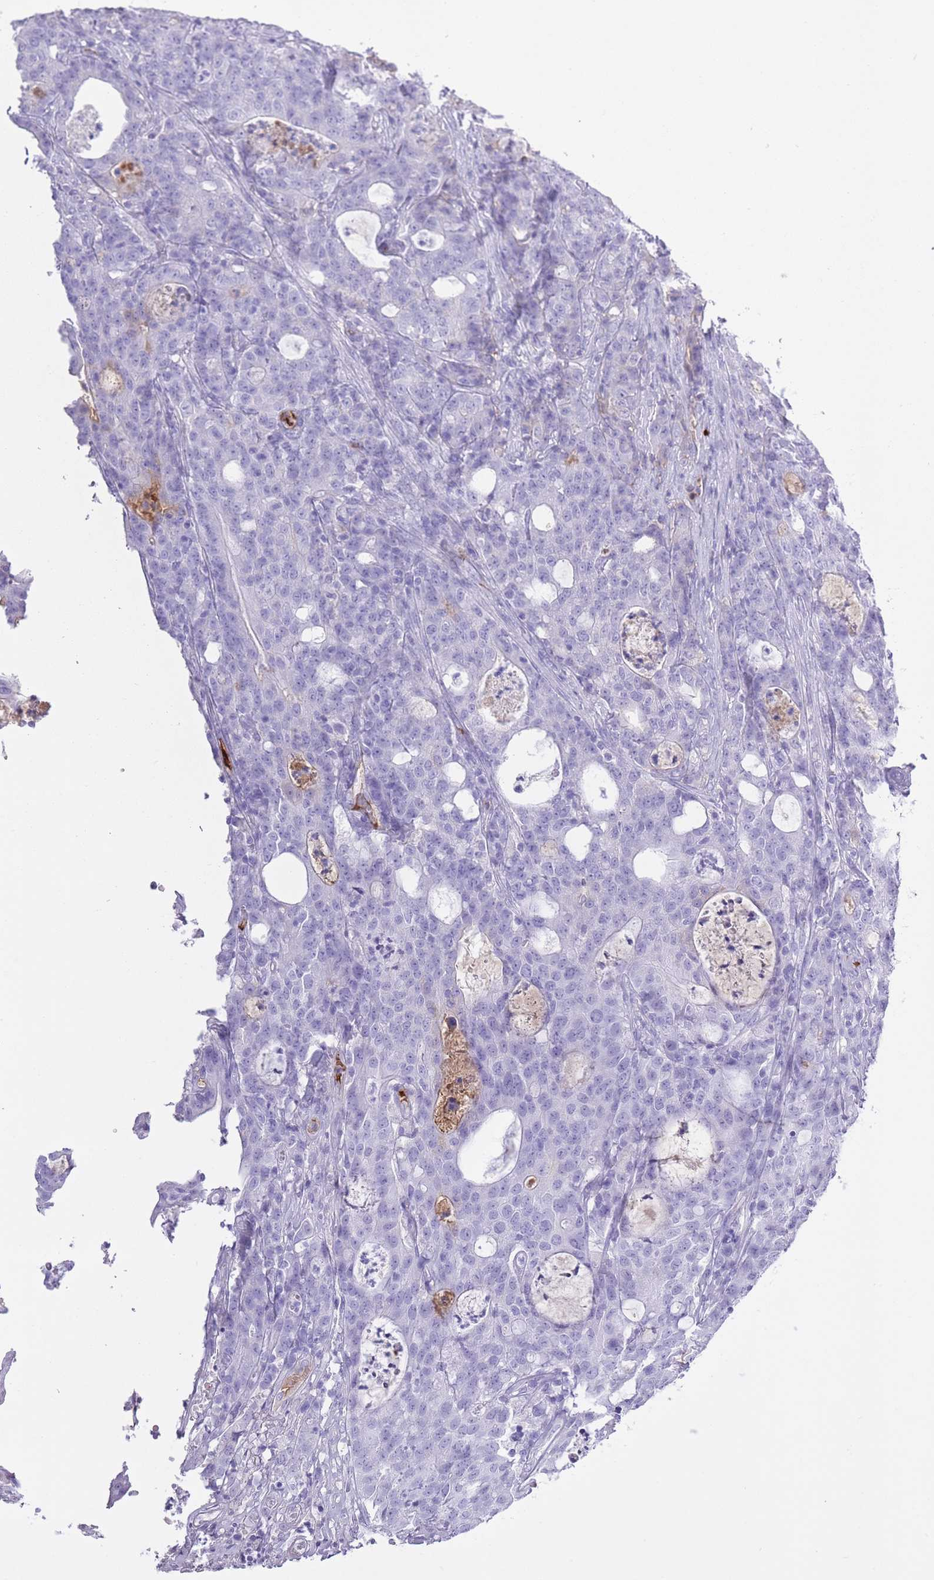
{"staining": {"intensity": "negative", "quantity": "none", "location": "none"}, "tissue": "colorectal cancer", "cell_type": "Tumor cells", "image_type": "cancer", "snomed": [{"axis": "morphology", "description": "Adenocarcinoma, NOS"}, {"axis": "topography", "description": "Colon"}], "caption": "Immunohistochemistry of colorectal cancer (adenocarcinoma) shows no positivity in tumor cells.", "gene": "AP3S2", "patient": {"sex": "male", "age": 83}}